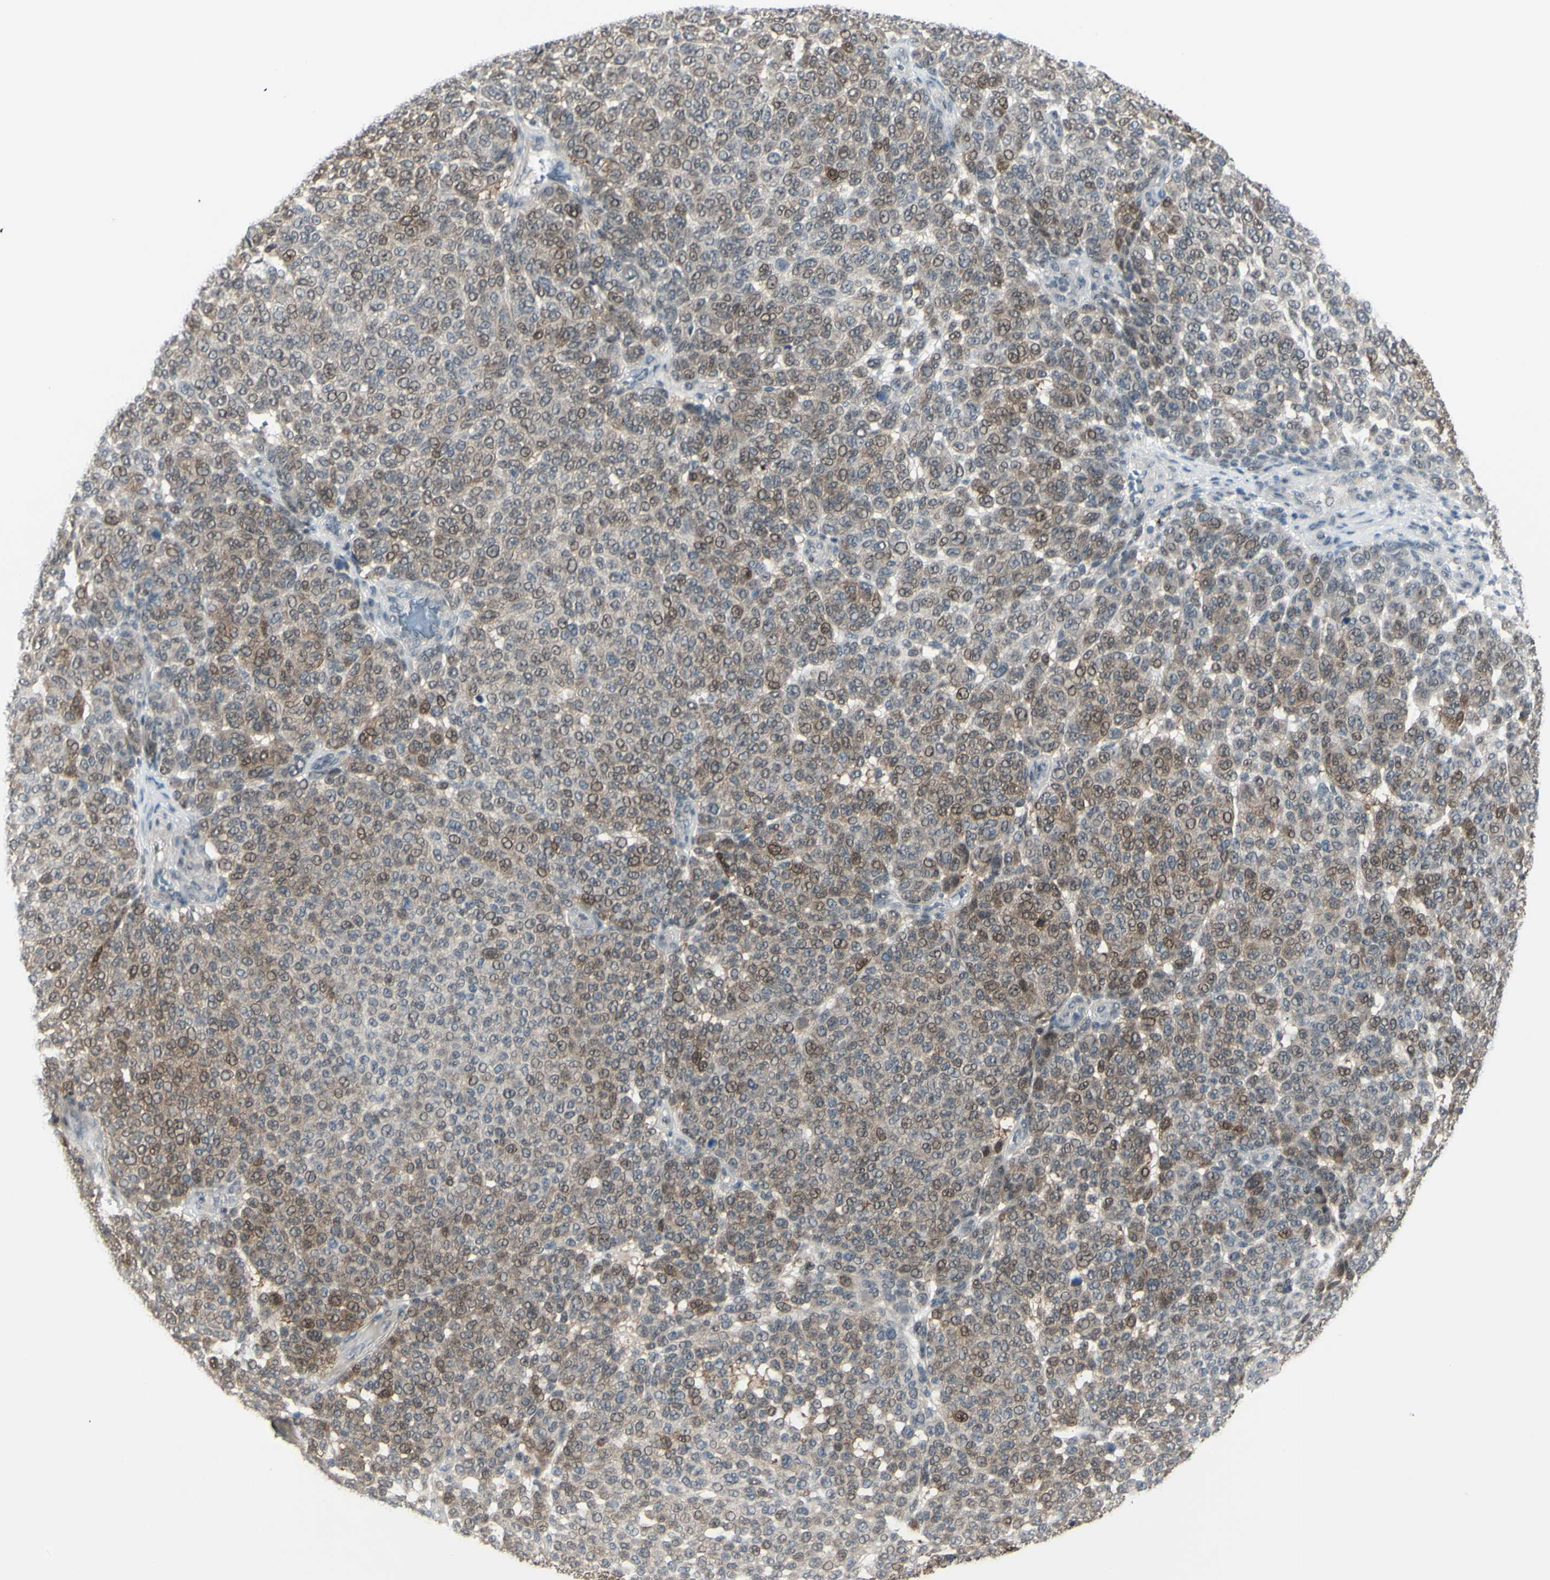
{"staining": {"intensity": "moderate", "quantity": "25%-75%", "location": "cytoplasmic/membranous"}, "tissue": "melanoma", "cell_type": "Tumor cells", "image_type": "cancer", "snomed": [{"axis": "morphology", "description": "Malignant melanoma, NOS"}, {"axis": "topography", "description": "Skin"}], "caption": "An immunohistochemistry histopathology image of neoplastic tissue is shown. Protein staining in brown labels moderate cytoplasmic/membranous positivity in melanoma within tumor cells. (Brightfield microscopy of DAB IHC at high magnification).", "gene": "ETNK1", "patient": {"sex": "male", "age": 59}}